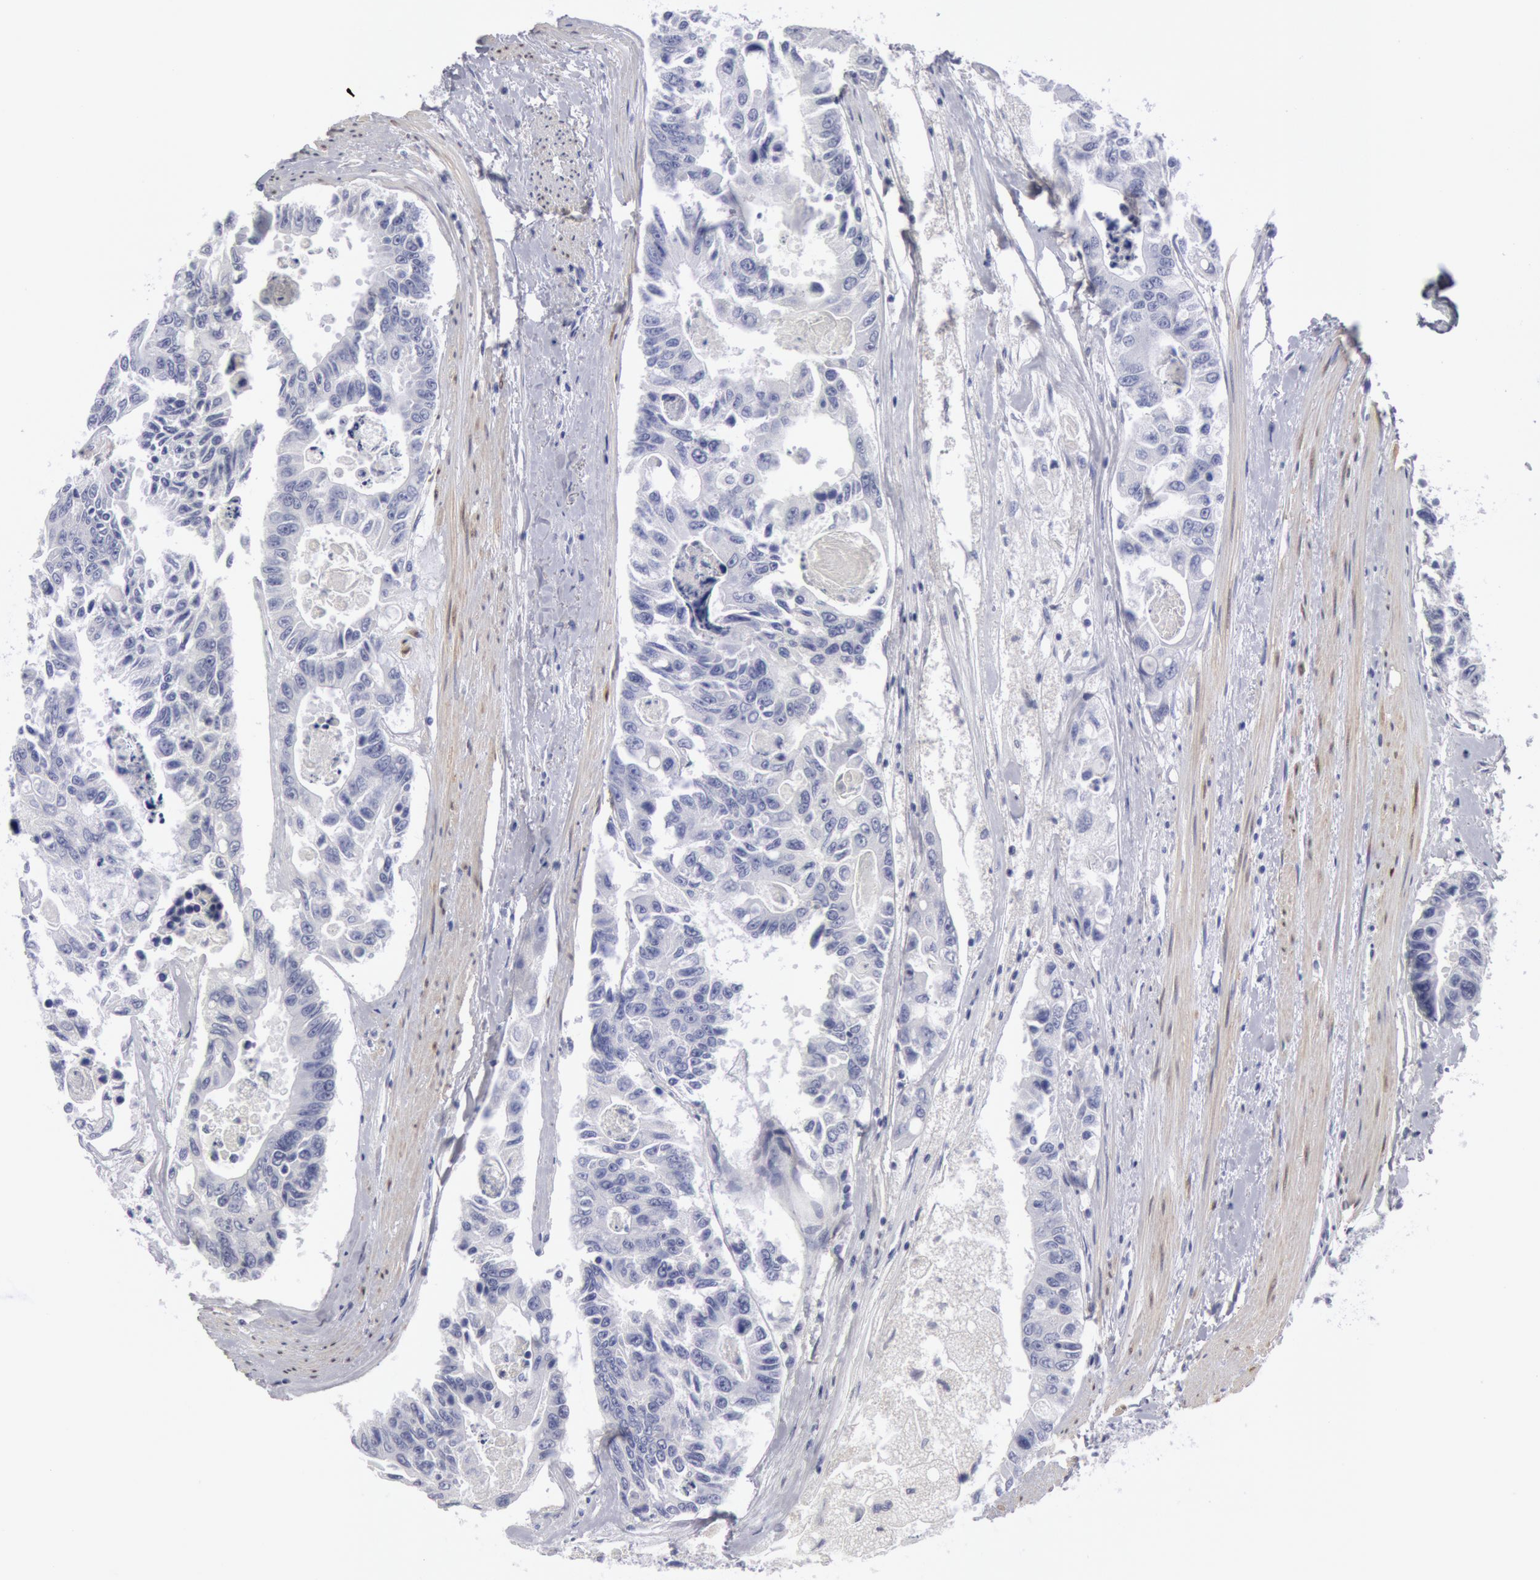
{"staining": {"intensity": "negative", "quantity": "none", "location": "none"}, "tissue": "colorectal cancer", "cell_type": "Tumor cells", "image_type": "cancer", "snomed": [{"axis": "morphology", "description": "Adenocarcinoma, NOS"}, {"axis": "topography", "description": "Colon"}], "caption": "Protein analysis of adenocarcinoma (colorectal) reveals no significant positivity in tumor cells. (DAB (3,3'-diaminobenzidine) immunohistochemistry with hematoxylin counter stain).", "gene": "FHL1", "patient": {"sex": "female", "age": 86}}